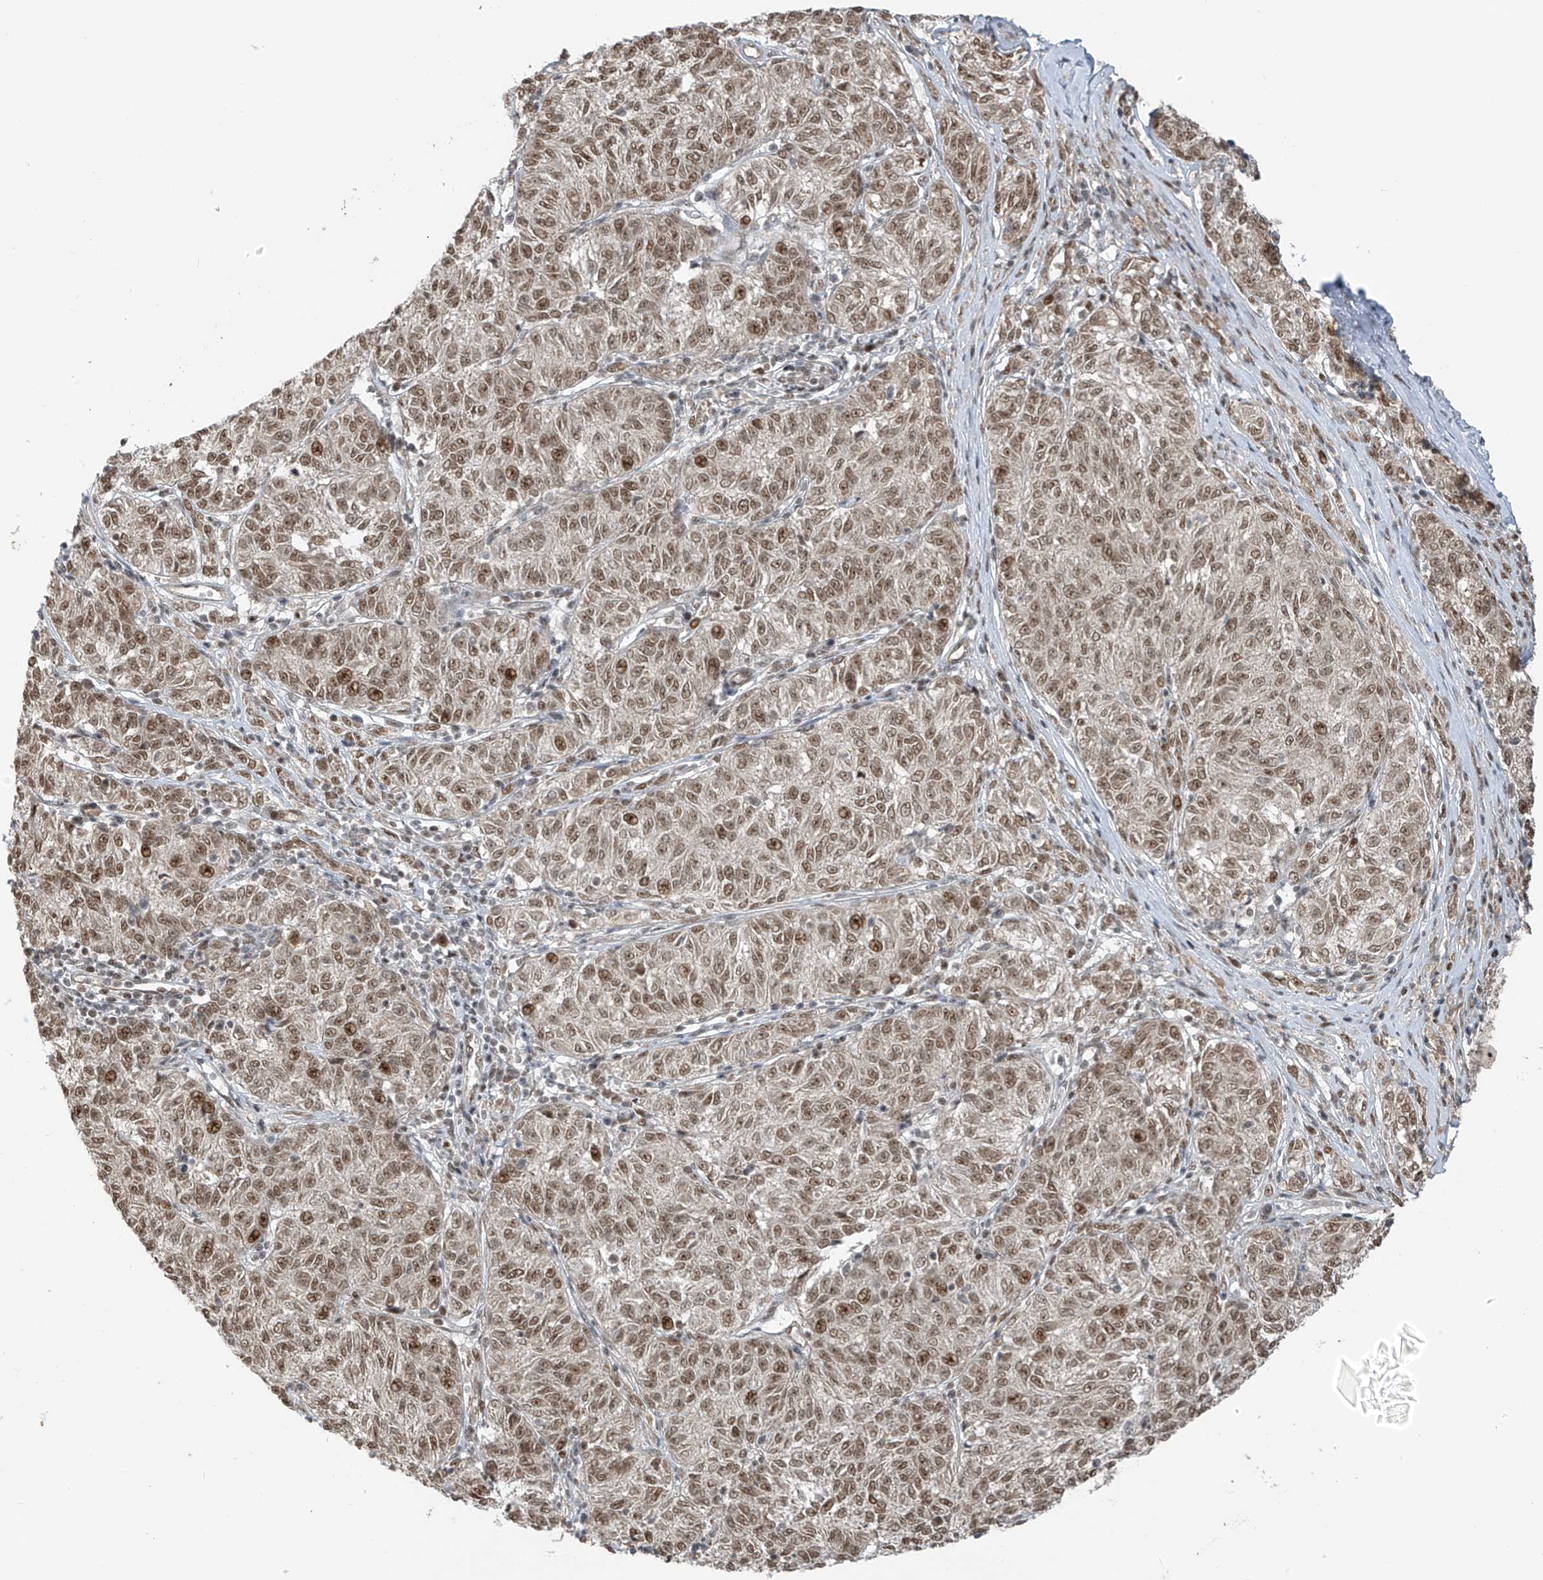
{"staining": {"intensity": "moderate", "quantity": ">75%", "location": "nuclear"}, "tissue": "melanoma", "cell_type": "Tumor cells", "image_type": "cancer", "snomed": [{"axis": "morphology", "description": "Malignant melanoma, NOS"}, {"axis": "topography", "description": "Skin"}], "caption": "High-magnification brightfield microscopy of malignant melanoma stained with DAB (brown) and counterstained with hematoxylin (blue). tumor cells exhibit moderate nuclear positivity is identified in about>75% of cells.", "gene": "ARHGEF3", "patient": {"sex": "female", "age": 72}}